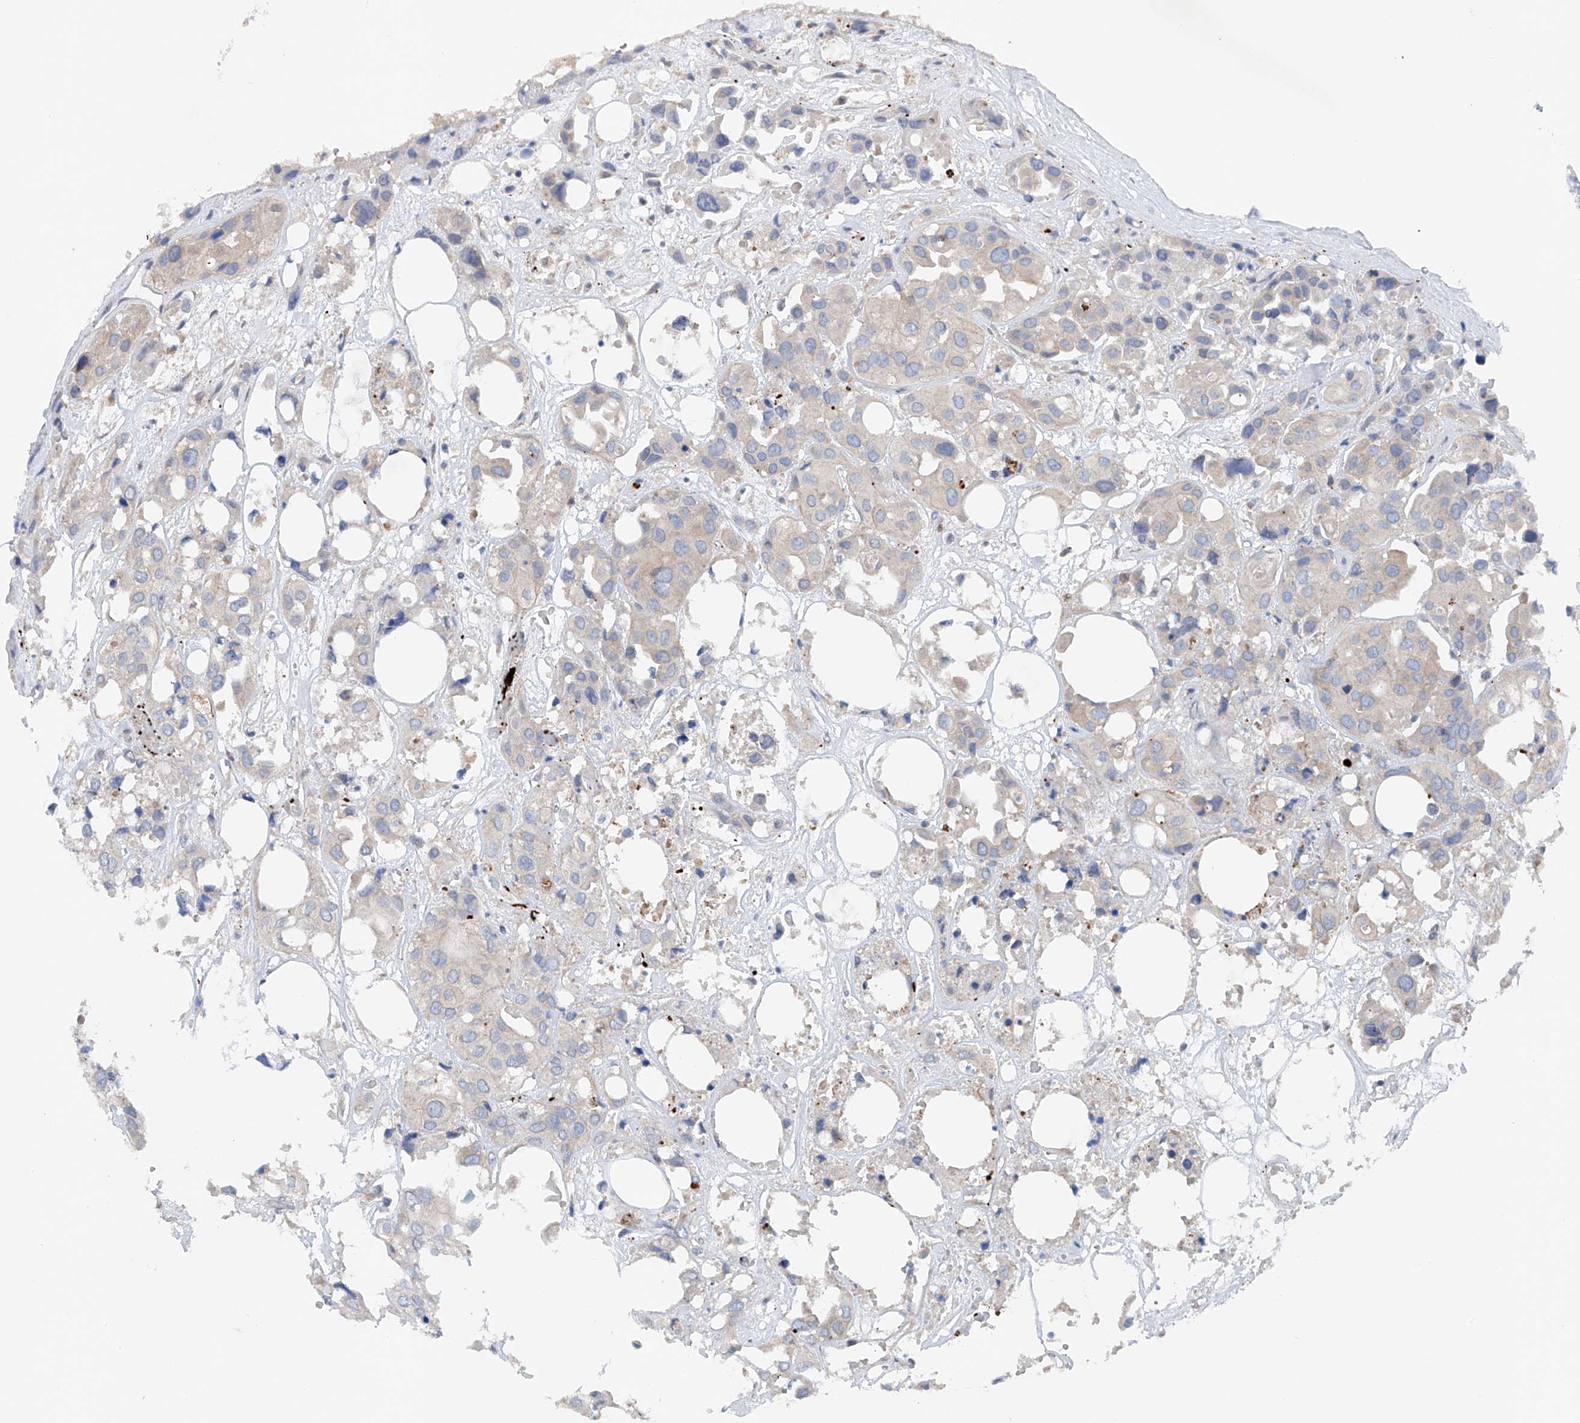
{"staining": {"intensity": "negative", "quantity": "none", "location": "none"}, "tissue": "urothelial cancer", "cell_type": "Tumor cells", "image_type": "cancer", "snomed": [{"axis": "morphology", "description": "Urothelial carcinoma, High grade"}, {"axis": "topography", "description": "Urinary bladder"}], "caption": "Urothelial cancer was stained to show a protein in brown. There is no significant staining in tumor cells. (IHC, brightfield microscopy, high magnification).", "gene": "CEP85L", "patient": {"sex": "male", "age": 64}}